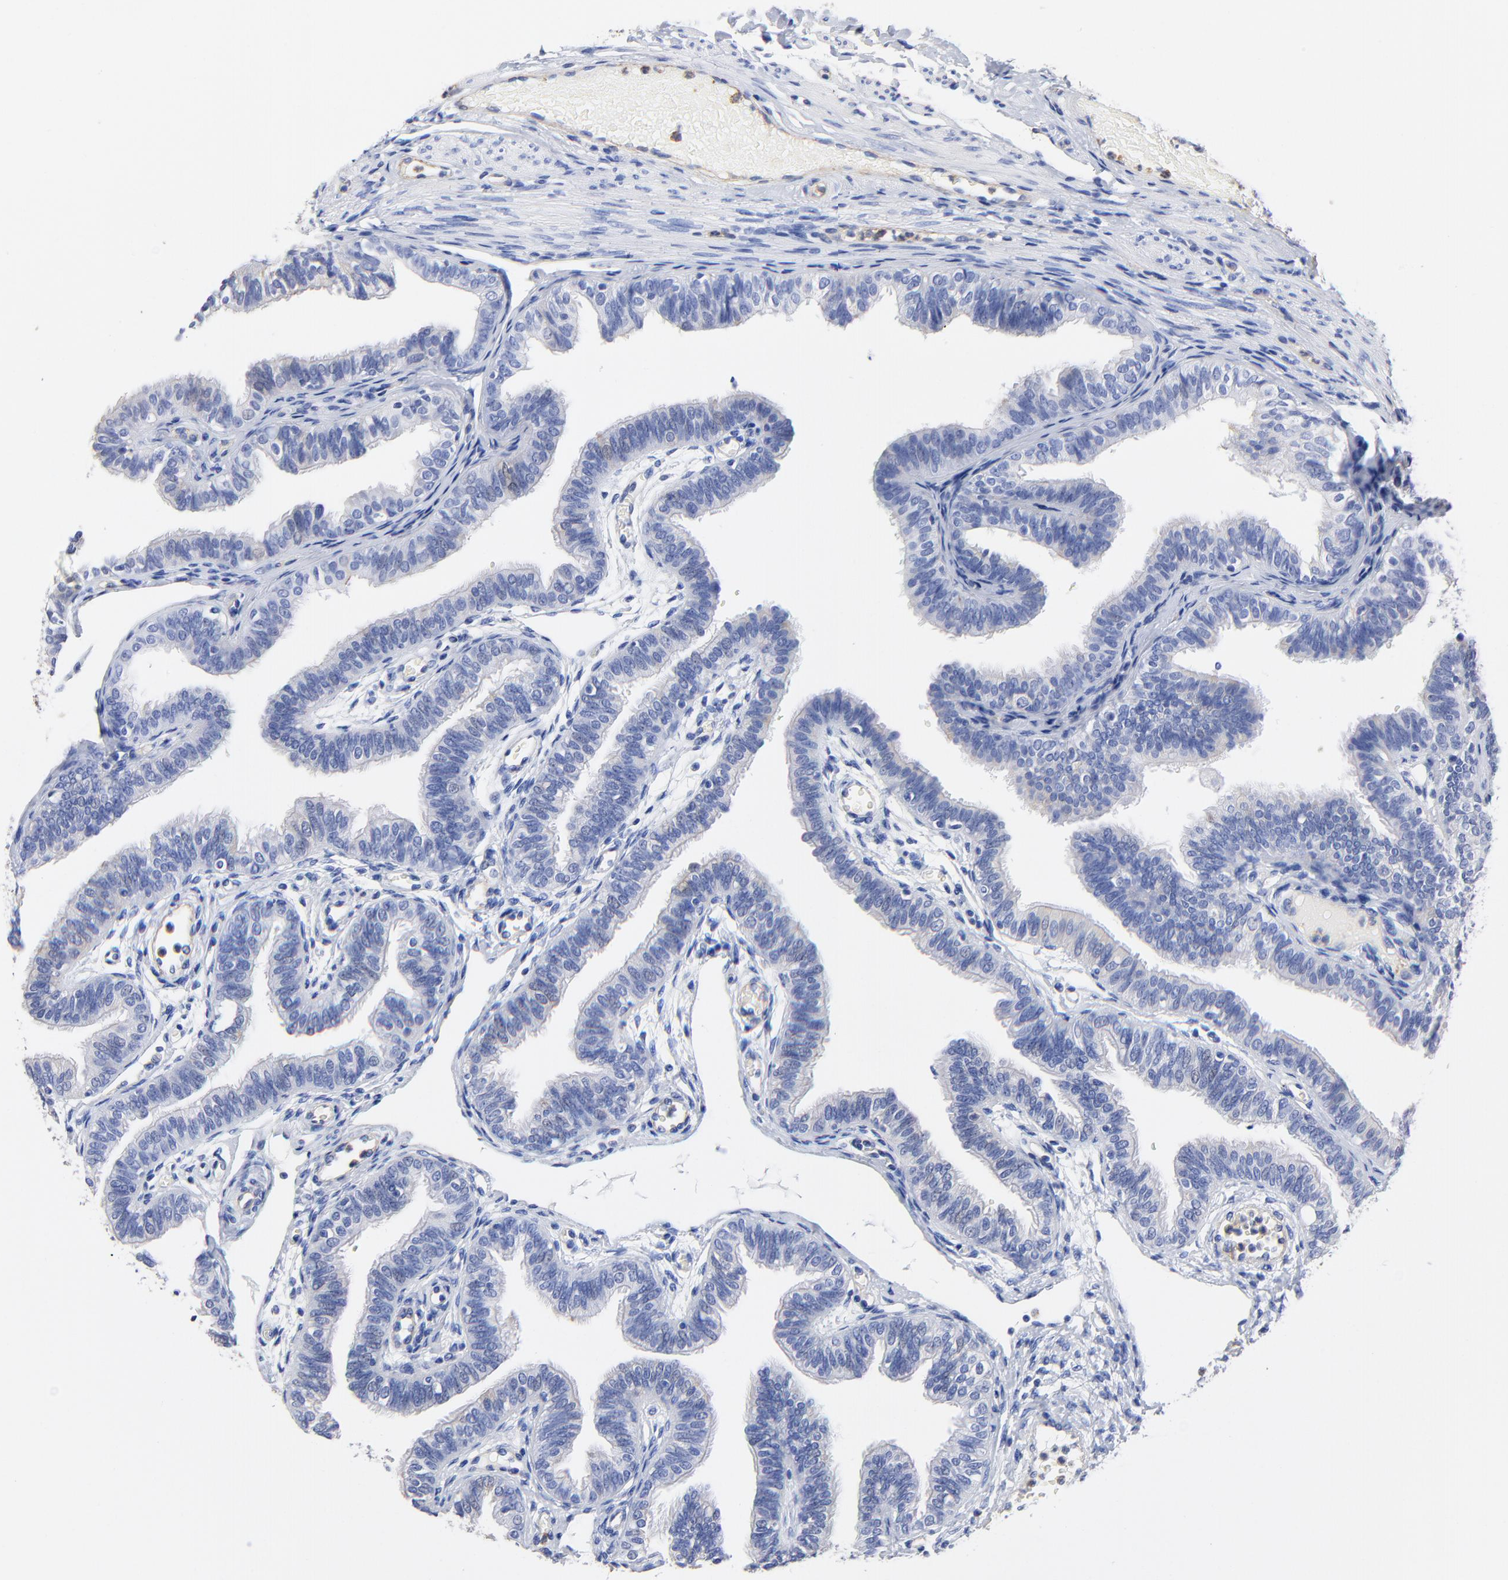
{"staining": {"intensity": "negative", "quantity": "none", "location": "none"}, "tissue": "fallopian tube", "cell_type": "Glandular cells", "image_type": "normal", "snomed": [{"axis": "morphology", "description": "Normal tissue, NOS"}, {"axis": "morphology", "description": "Dermoid, NOS"}, {"axis": "topography", "description": "Fallopian tube"}], "caption": "This is an IHC micrograph of unremarkable fallopian tube. There is no positivity in glandular cells.", "gene": "TAGLN2", "patient": {"sex": "female", "age": 33}}